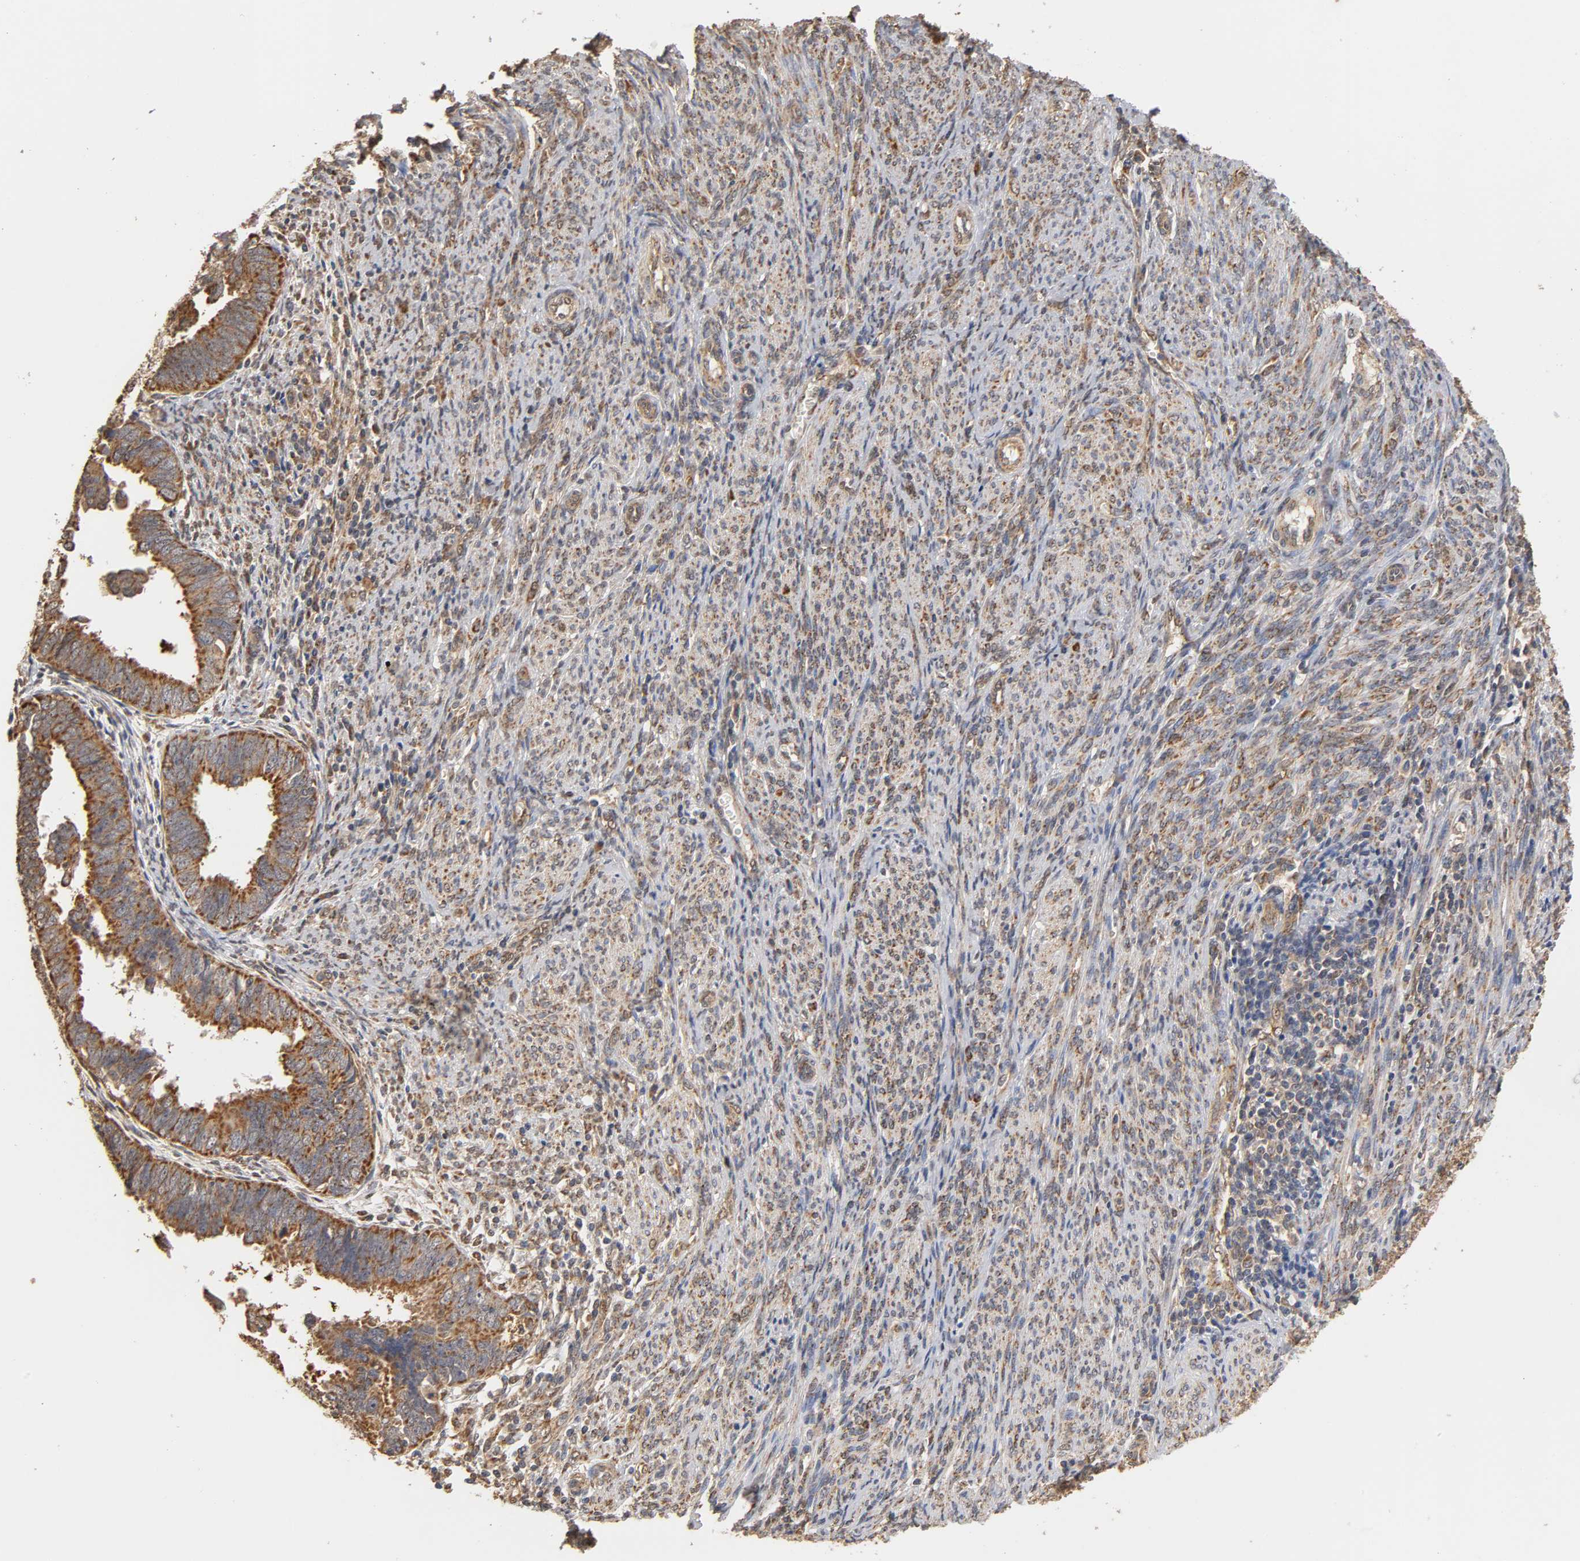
{"staining": {"intensity": "strong", "quantity": ">75%", "location": "cytoplasmic/membranous"}, "tissue": "endometrial cancer", "cell_type": "Tumor cells", "image_type": "cancer", "snomed": [{"axis": "morphology", "description": "Adenocarcinoma, NOS"}, {"axis": "topography", "description": "Endometrium"}], "caption": "A brown stain highlights strong cytoplasmic/membranous staining of a protein in human adenocarcinoma (endometrial) tumor cells.", "gene": "PKN1", "patient": {"sex": "female", "age": 75}}